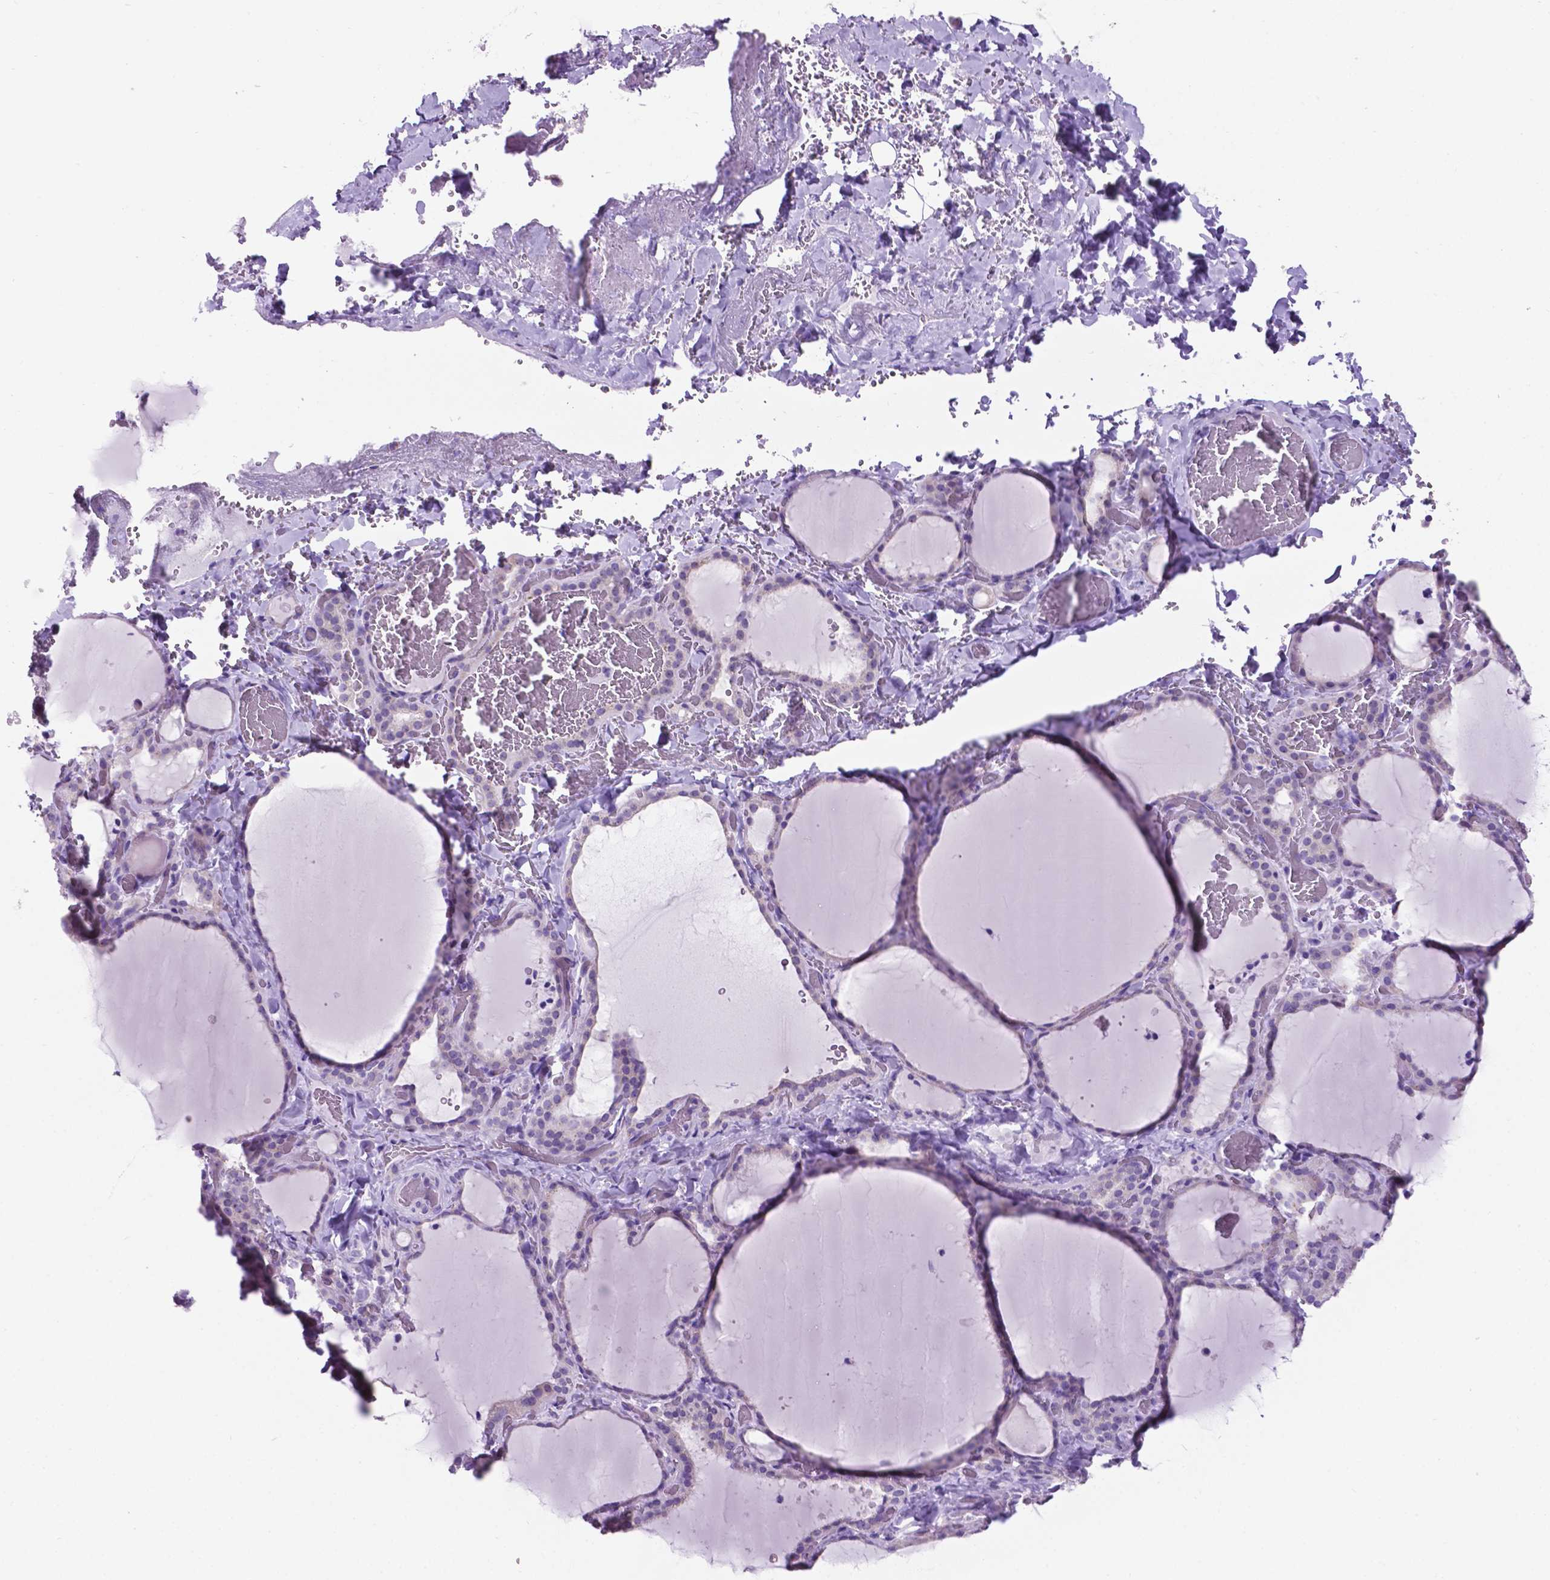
{"staining": {"intensity": "negative", "quantity": "none", "location": "none"}, "tissue": "thyroid gland", "cell_type": "Glandular cells", "image_type": "normal", "snomed": [{"axis": "morphology", "description": "Normal tissue, NOS"}, {"axis": "topography", "description": "Thyroid gland"}], "caption": "DAB immunohistochemical staining of unremarkable thyroid gland shows no significant staining in glandular cells. The staining is performed using DAB (3,3'-diaminobenzidine) brown chromogen with nuclei counter-stained in using hematoxylin.", "gene": "SPDYA", "patient": {"sex": "female", "age": 22}}